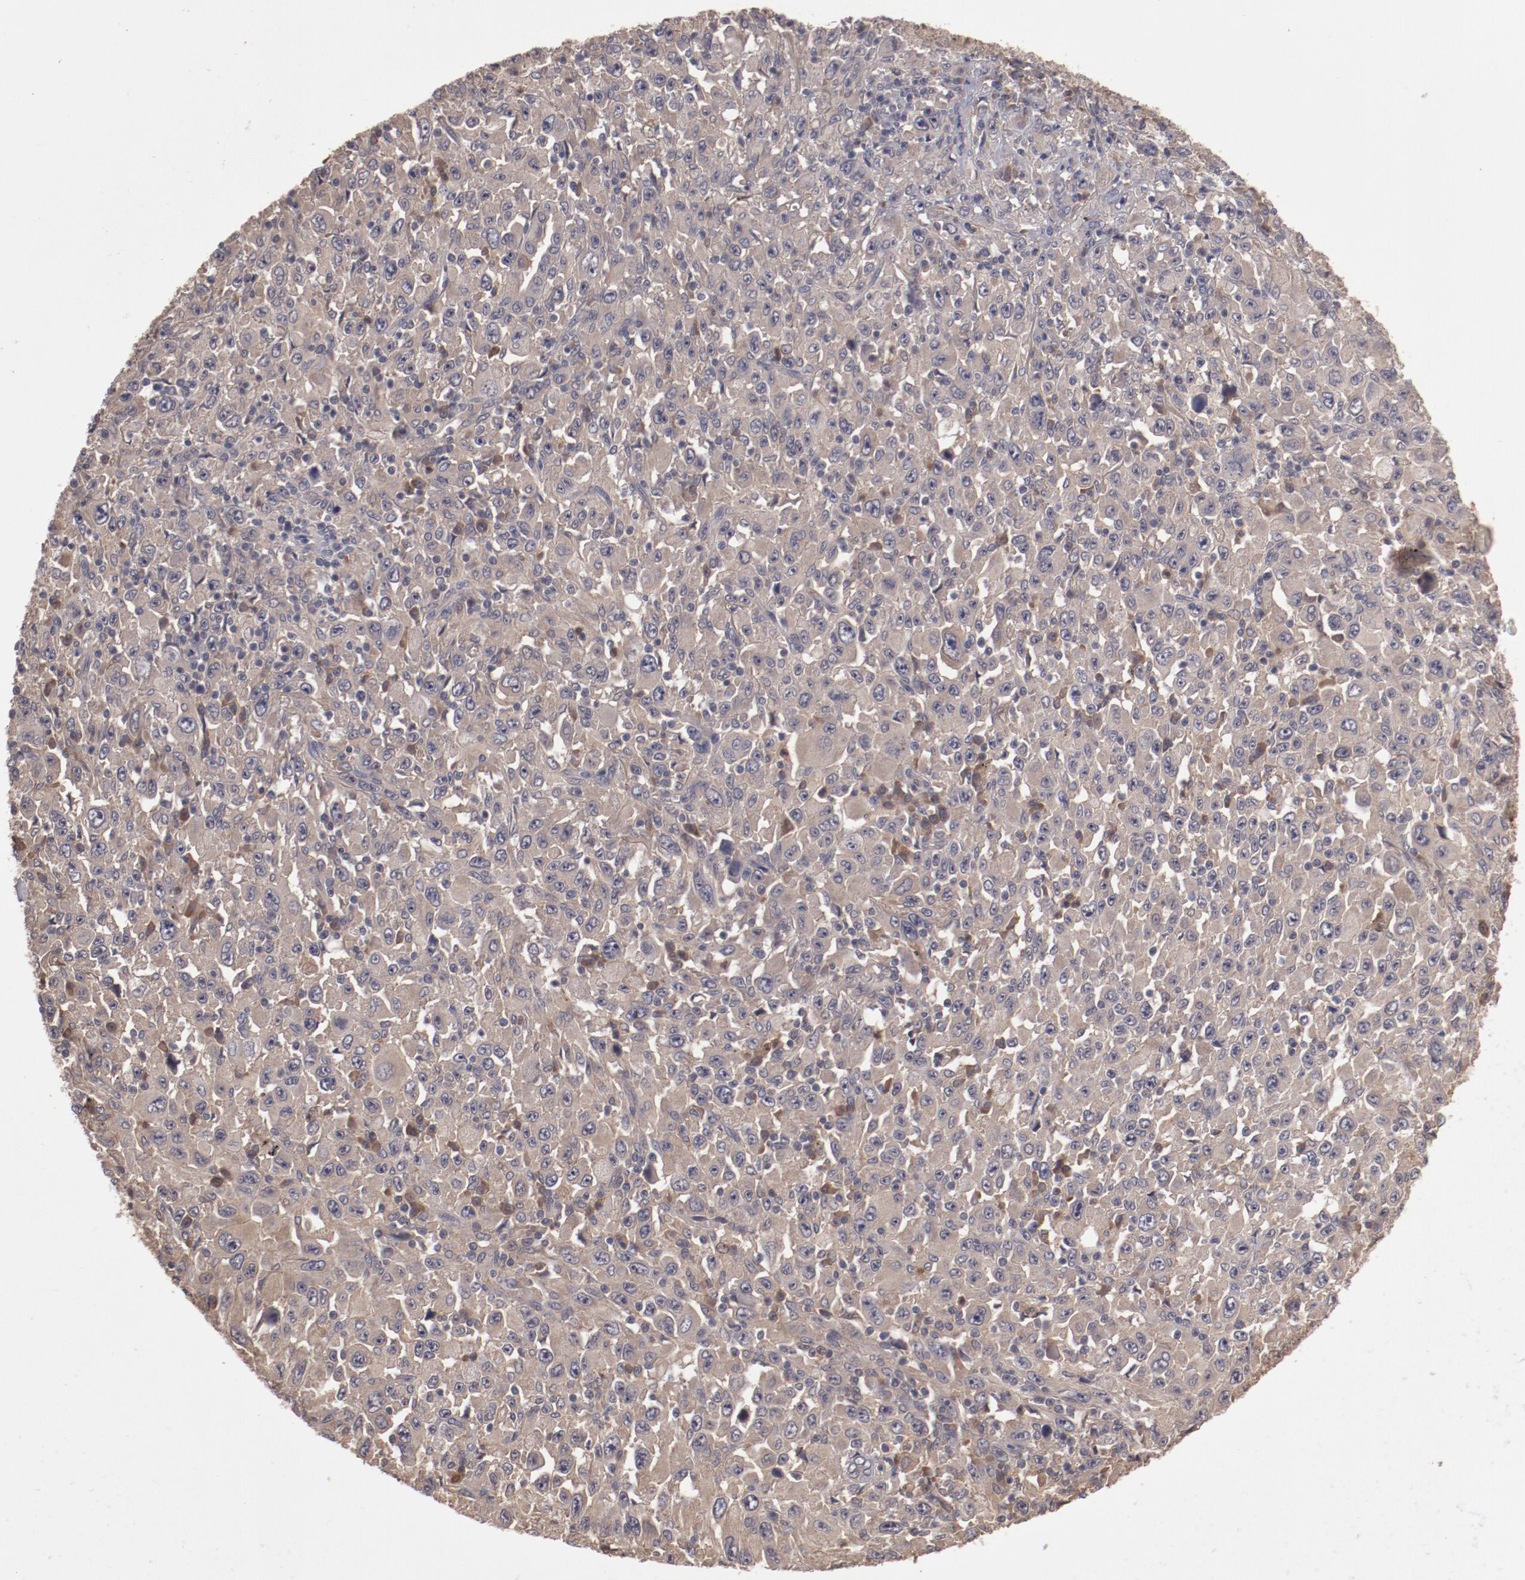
{"staining": {"intensity": "weak", "quantity": "<25%", "location": "cytoplasmic/membranous"}, "tissue": "melanoma", "cell_type": "Tumor cells", "image_type": "cancer", "snomed": [{"axis": "morphology", "description": "Malignant melanoma, Metastatic site"}, {"axis": "topography", "description": "Skin"}], "caption": "There is no significant staining in tumor cells of melanoma.", "gene": "CP", "patient": {"sex": "female", "age": 56}}